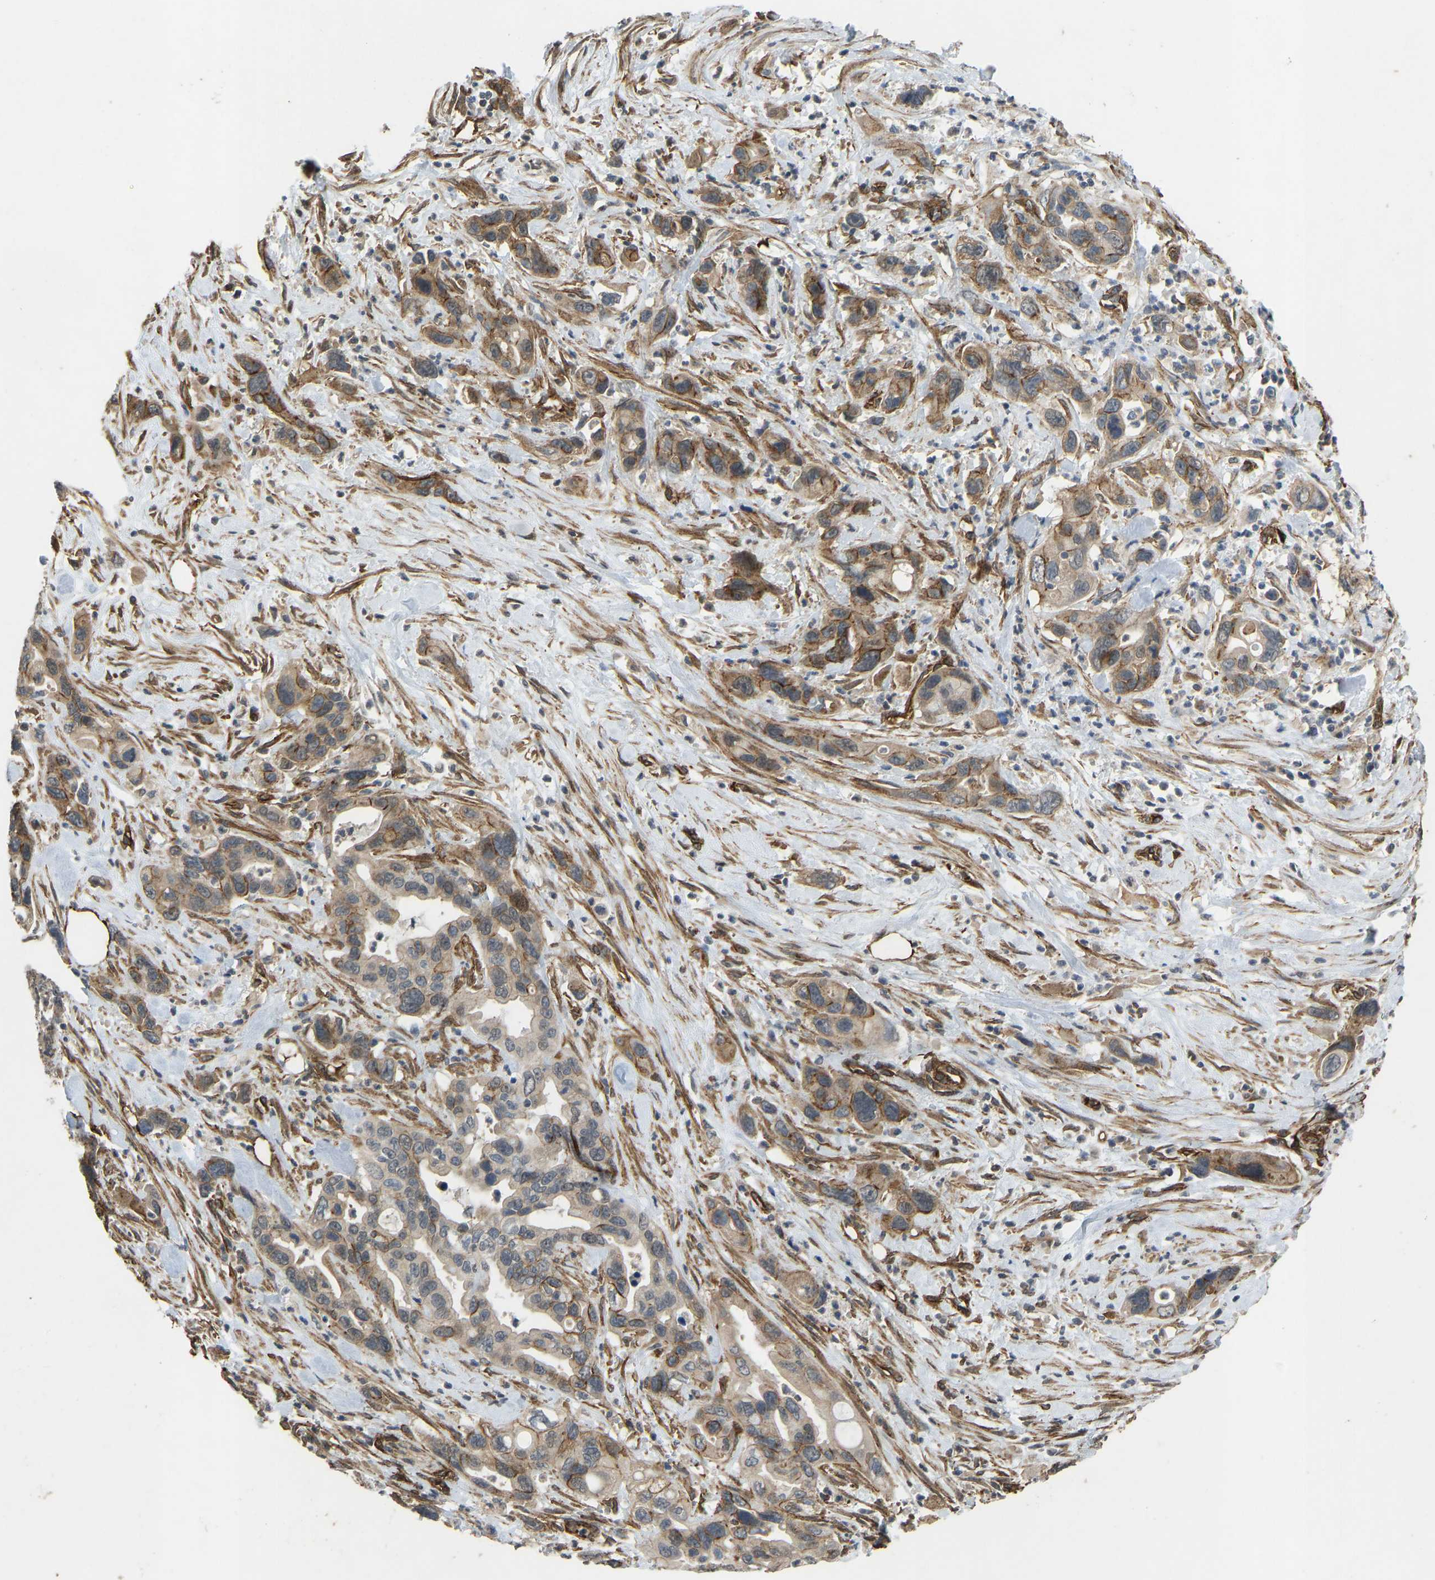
{"staining": {"intensity": "moderate", "quantity": ">75%", "location": "cytoplasmic/membranous"}, "tissue": "pancreatic cancer", "cell_type": "Tumor cells", "image_type": "cancer", "snomed": [{"axis": "morphology", "description": "Adenocarcinoma, NOS"}, {"axis": "topography", "description": "Pancreas"}], "caption": "Pancreatic cancer tissue displays moderate cytoplasmic/membranous staining in approximately >75% of tumor cells", "gene": "NMB", "patient": {"sex": "female", "age": 70}}